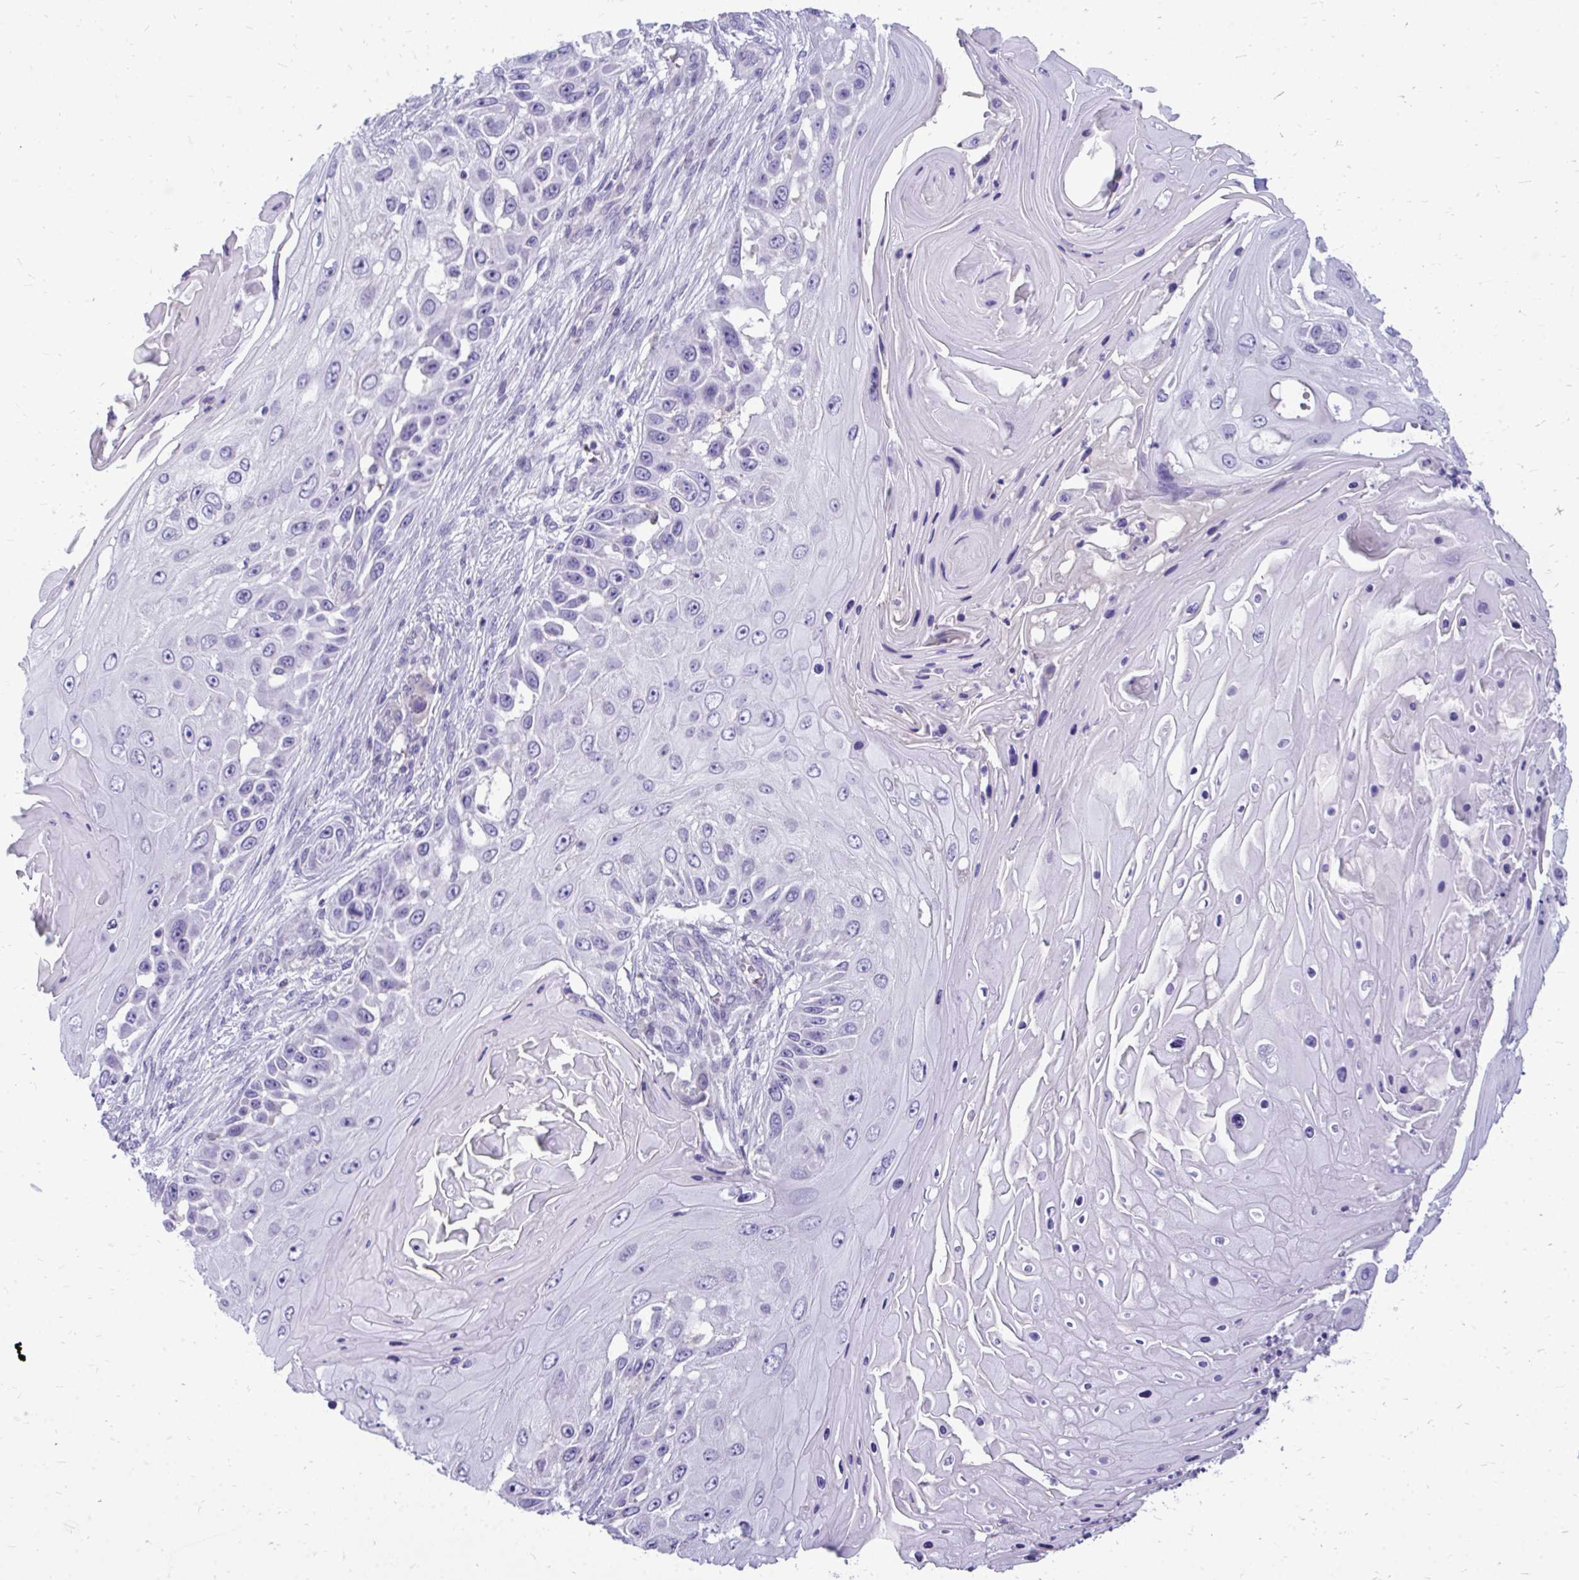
{"staining": {"intensity": "negative", "quantity": "none", "location": "none"}, "tissue": "skin cancer", "cell_type": "Tumor cells", "image_type": "cancer", "snomed": [{"axis": "morphology", "description": "Squamous cell carcinoma, NOS"}, {"axis": "topography", "description": "Skin"}], "caption": "Tumor cells show no significant expression in skin squamous cell carcinoma.", "gene": "FABP3", "patient": {"sex": "female", "age": 44}}